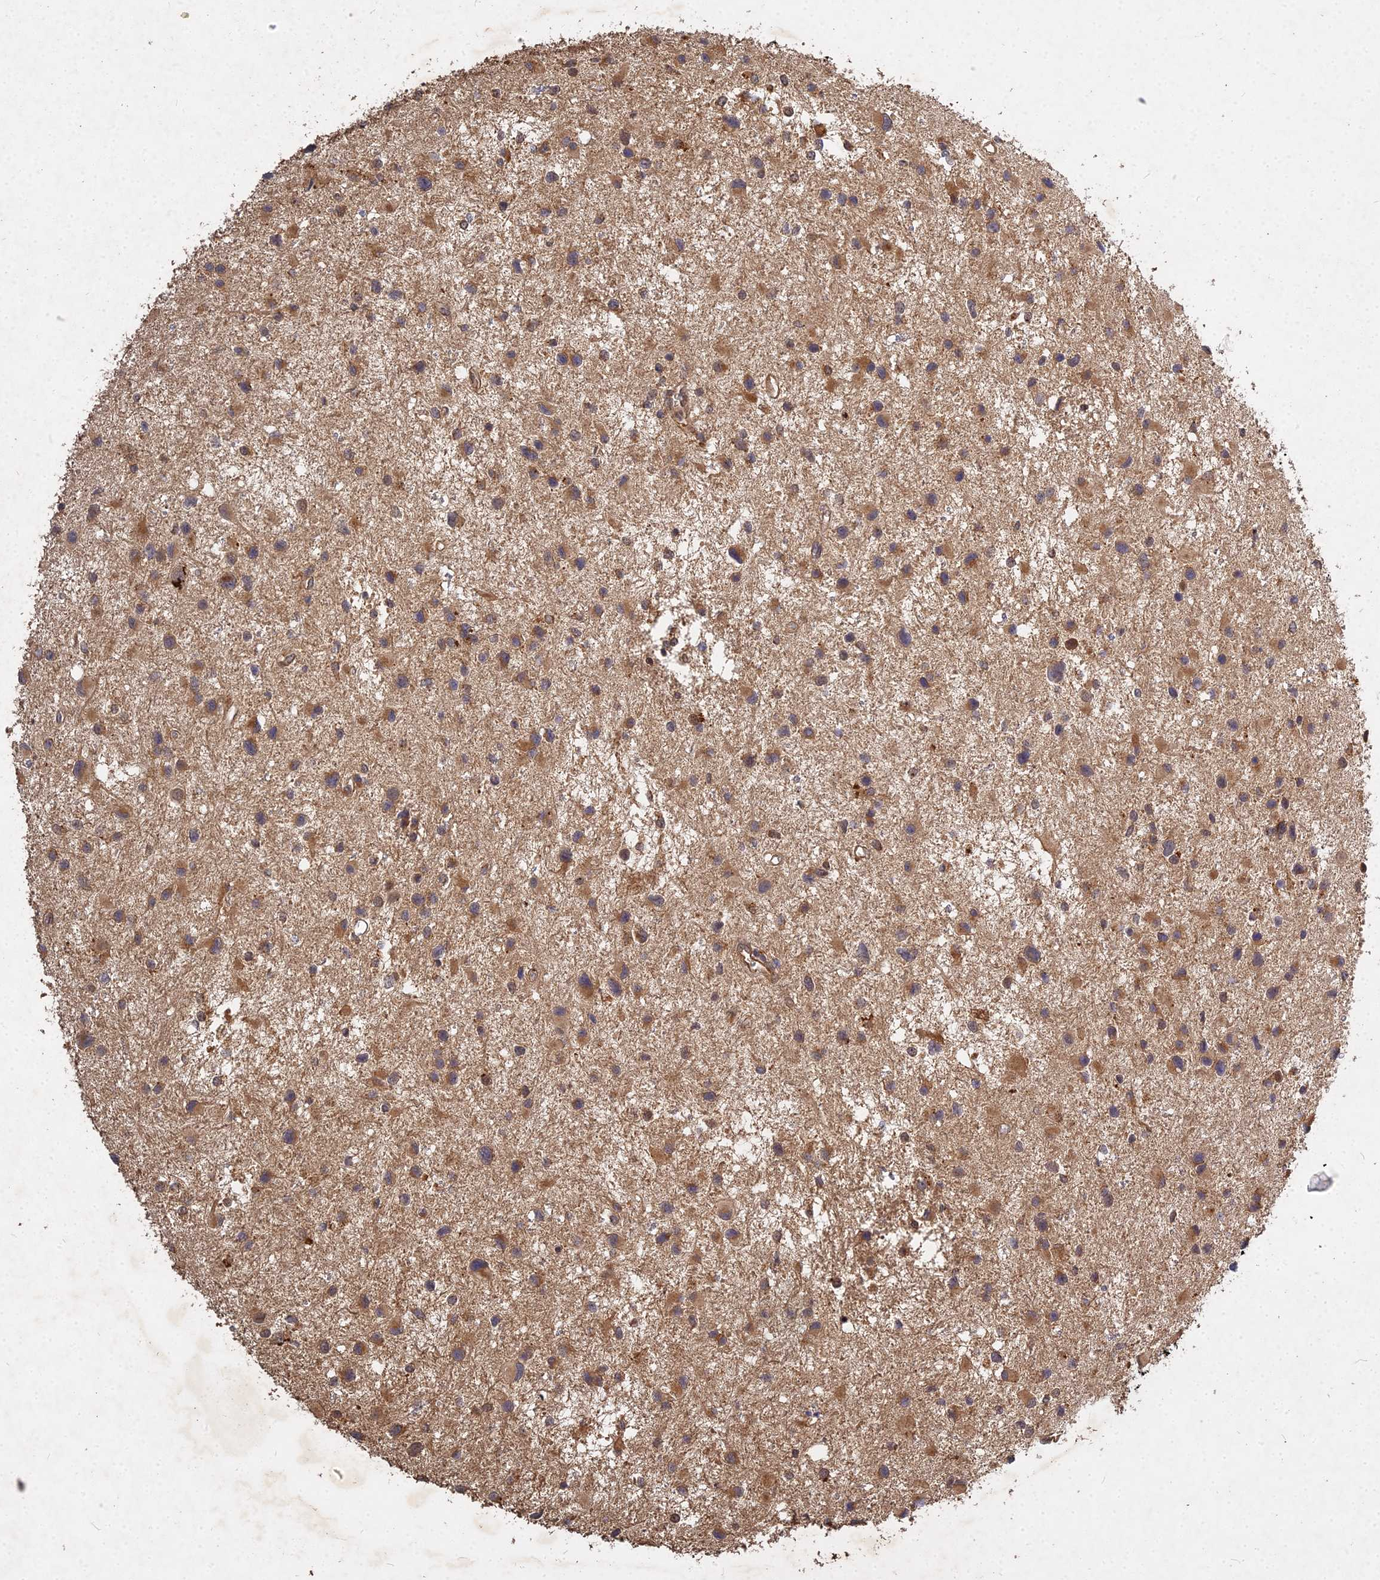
{"staining": {"intensity": "moderate", "quantity": ">75%", "location": "cytoplasmic/membranous"}, "tissue": "glioma", "cell_type": "Tumor cells", "image_type": "cancer", "snomed": [{"axis": "morphology", "description": "Glioma, malignant, Low grade"}, {"axis": "topography", "description": "Brain"}], "caption": "Immunohistochemistry (IHC) photomicrograph of neoplastic tissue: human glioma stained using IHC shows medium levels of moderate protein expression localized specifically in the cytoplasmic/membranous of tumor cells, appearing as a cytoplasmic/membranous brown color.", "gene": "UBE2W", "patient": {"sex": "female", "age": 32}}